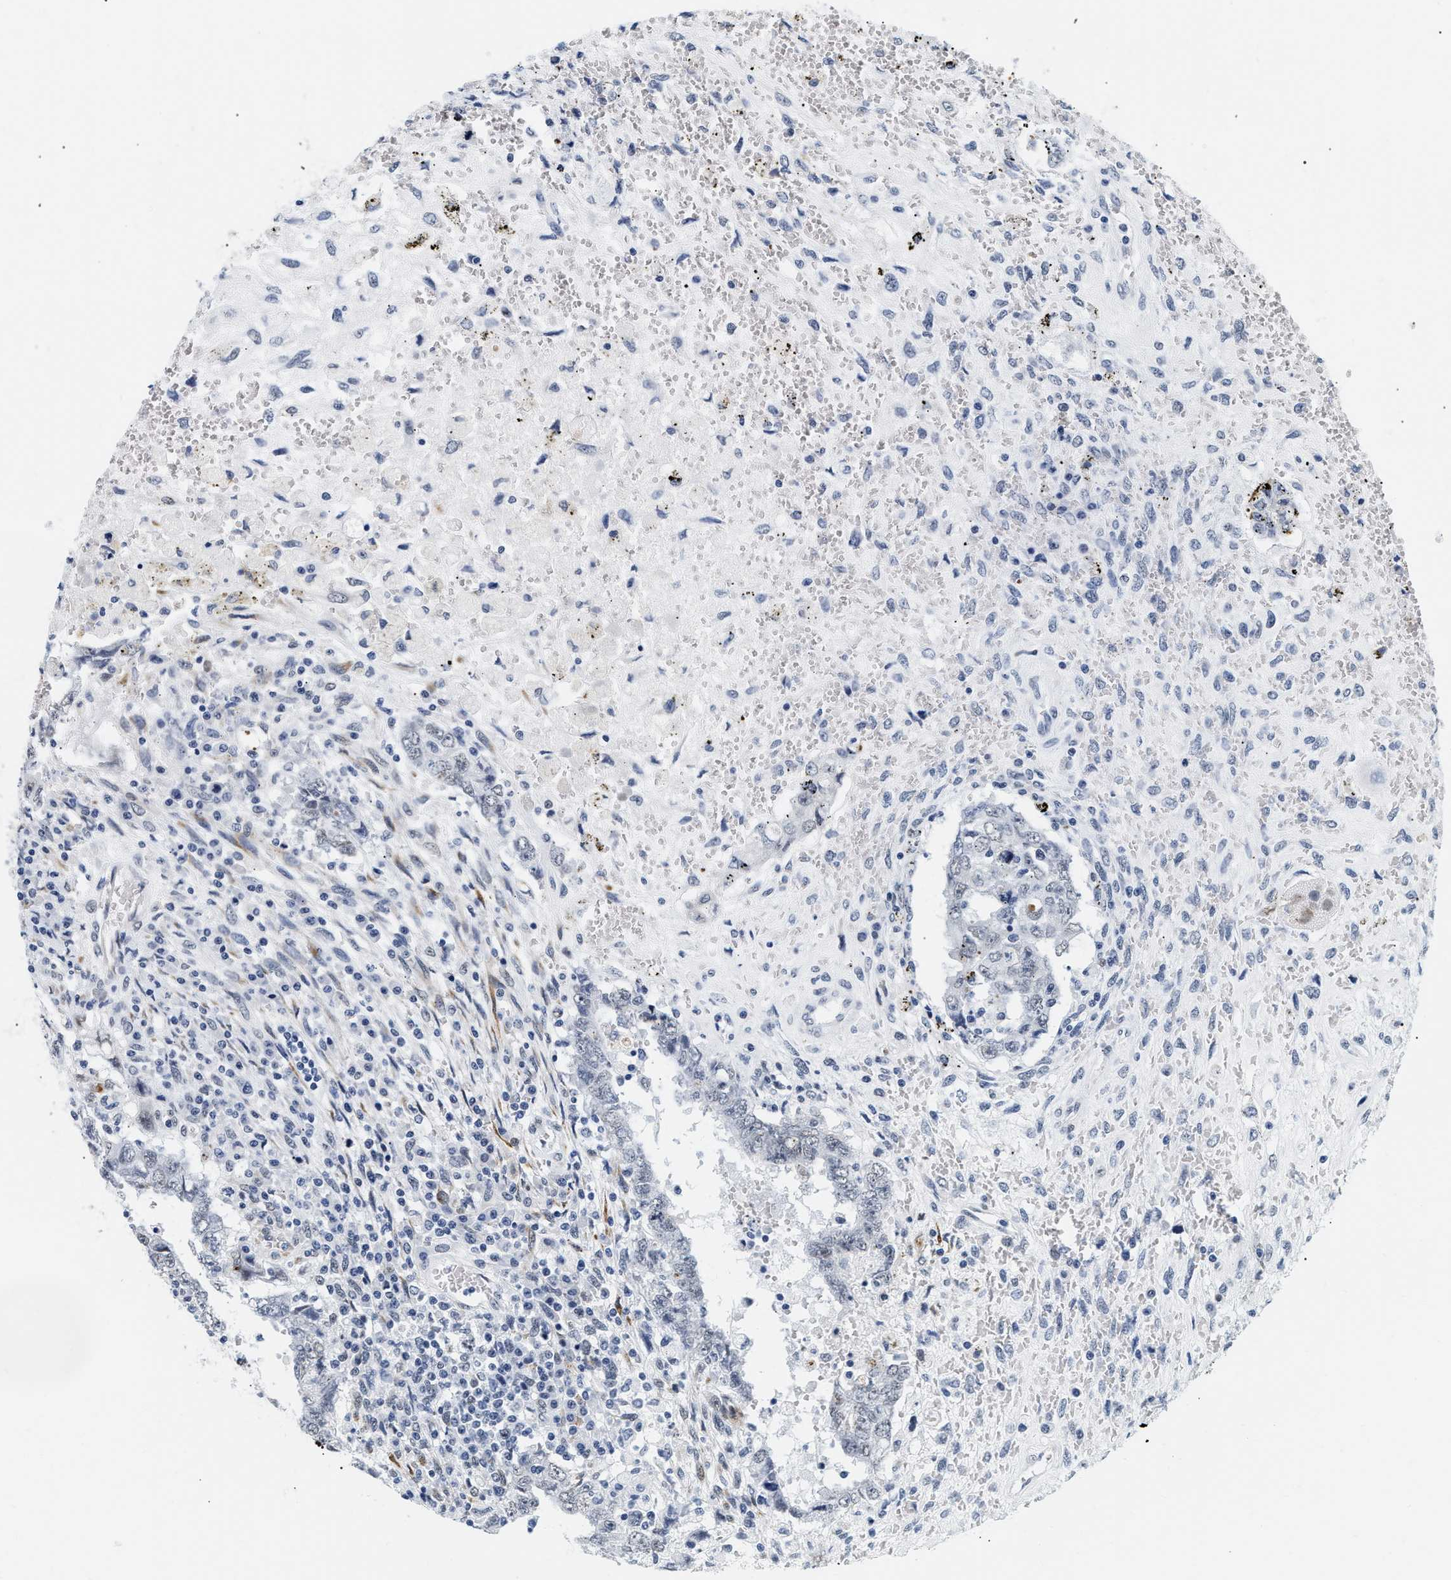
{"staining": {"intensity": "weak", "quantity": "<25%", "location": "nuclear"}, "tissue": "testis cancer", "cell_type": "Tumor cells", "image_type": "cancer", "snomed": [{"axis": "morphology", "description": "Carcinoma, Embryonal, NOS"}, {"axis": "topography", "description": "Testis"}], "caption": "IHC photomicrograph of neoplastic tissue: human testis embryonal carcinoma stained with DAB displays no significant protein positivity in tumor cells. Nuclei are stained in blue.", "gene": "THOC1", "patient": {"sex": "male", "age": 26}}